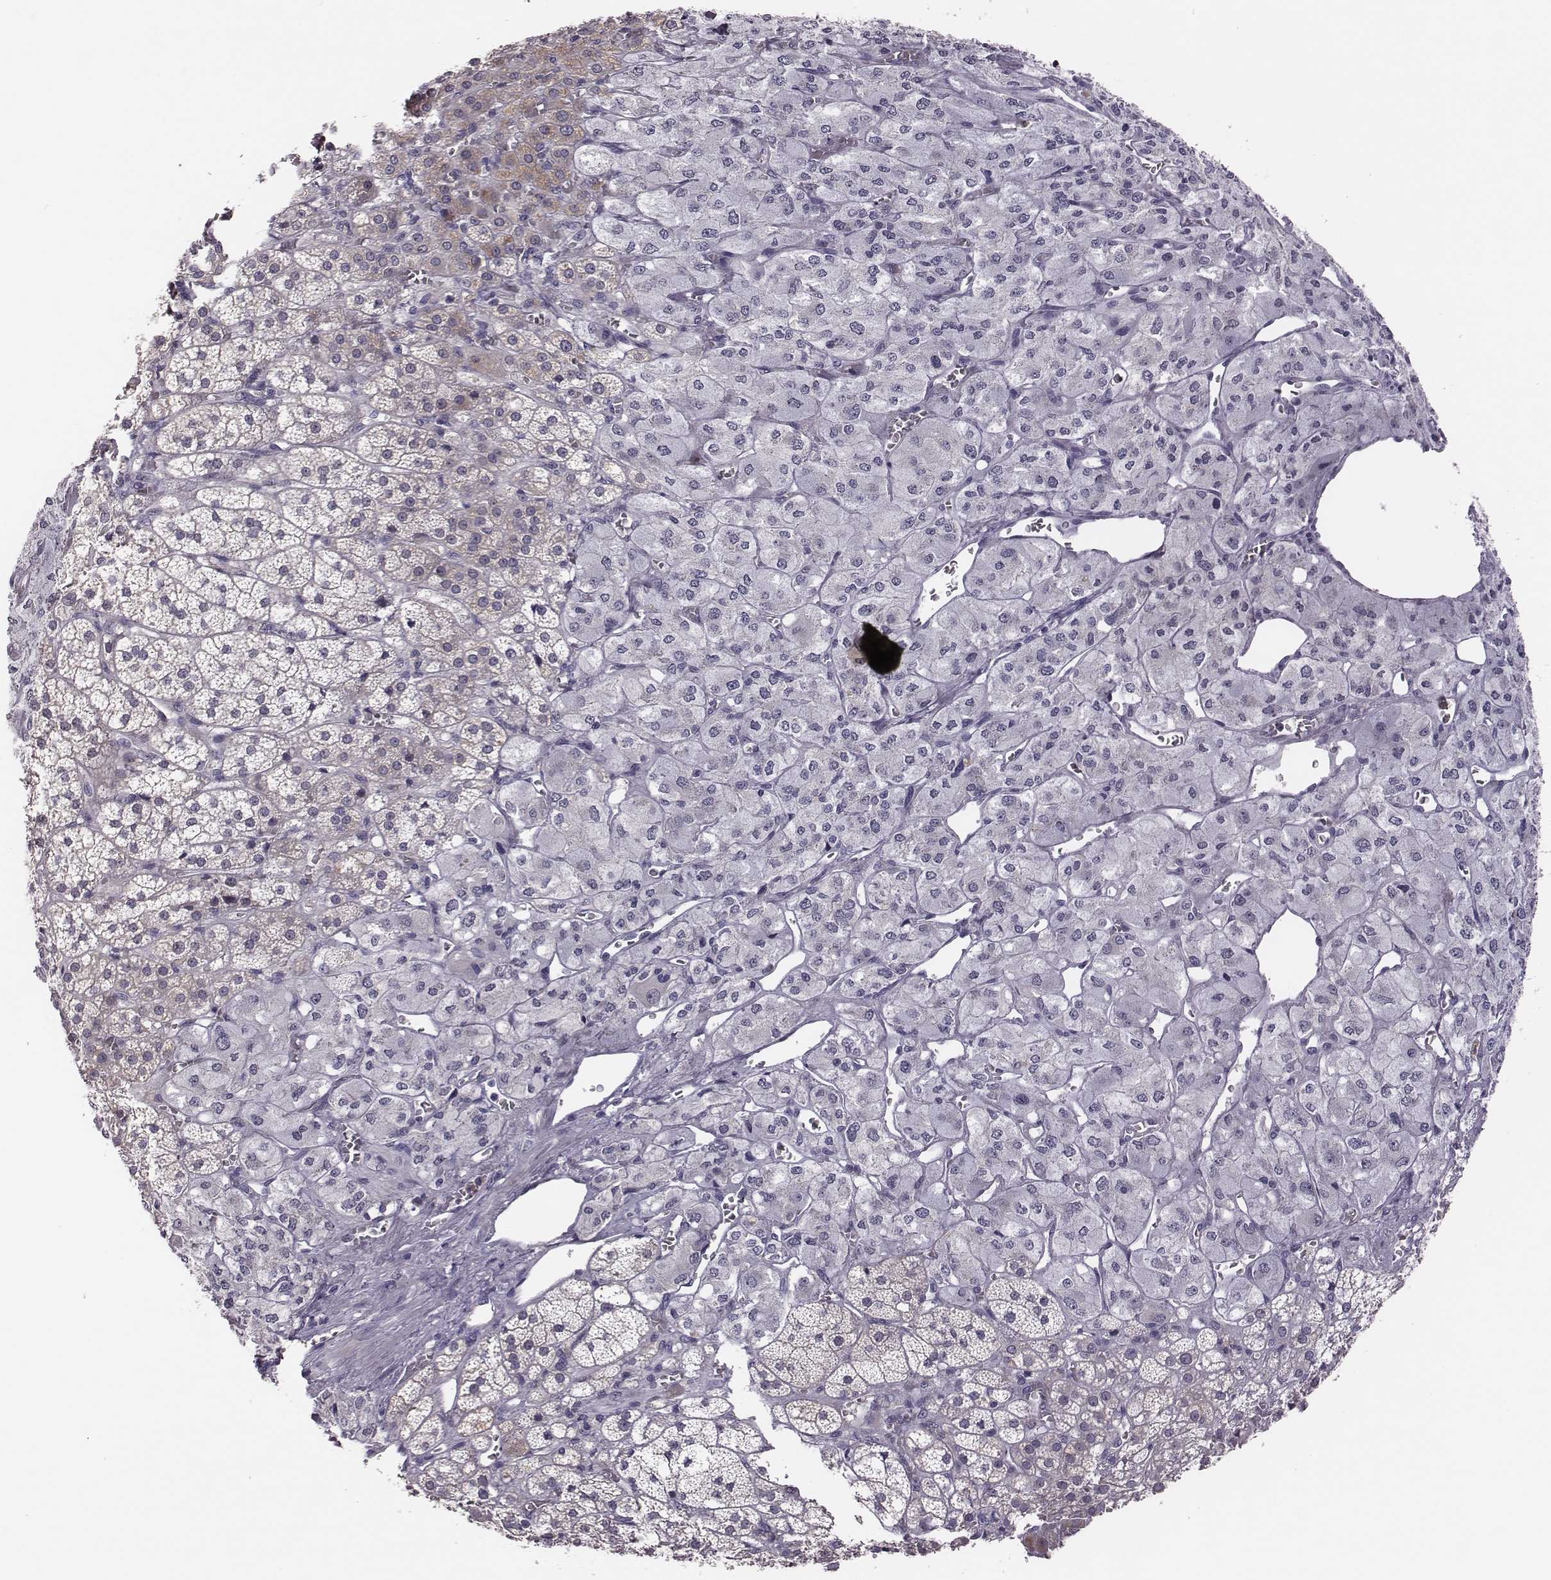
{"staining": {"intensity": "negative", "quantity": "none", "location": "none"}, "tissue": "adrenal gland", "cell_type": "Glandular cells", "image_type": "normal", "snomed": [{"axis": "morphology", "description": "Normal tissue, NOS"}, {"axis": "topography", "description": "Adrenal gland"}], "caption": "Protein analysis of unremarkable adrenal gland displays no significant expression in glandular cells.", "gene": "KMO", "patient": {"sex": "female", "age": 60}}